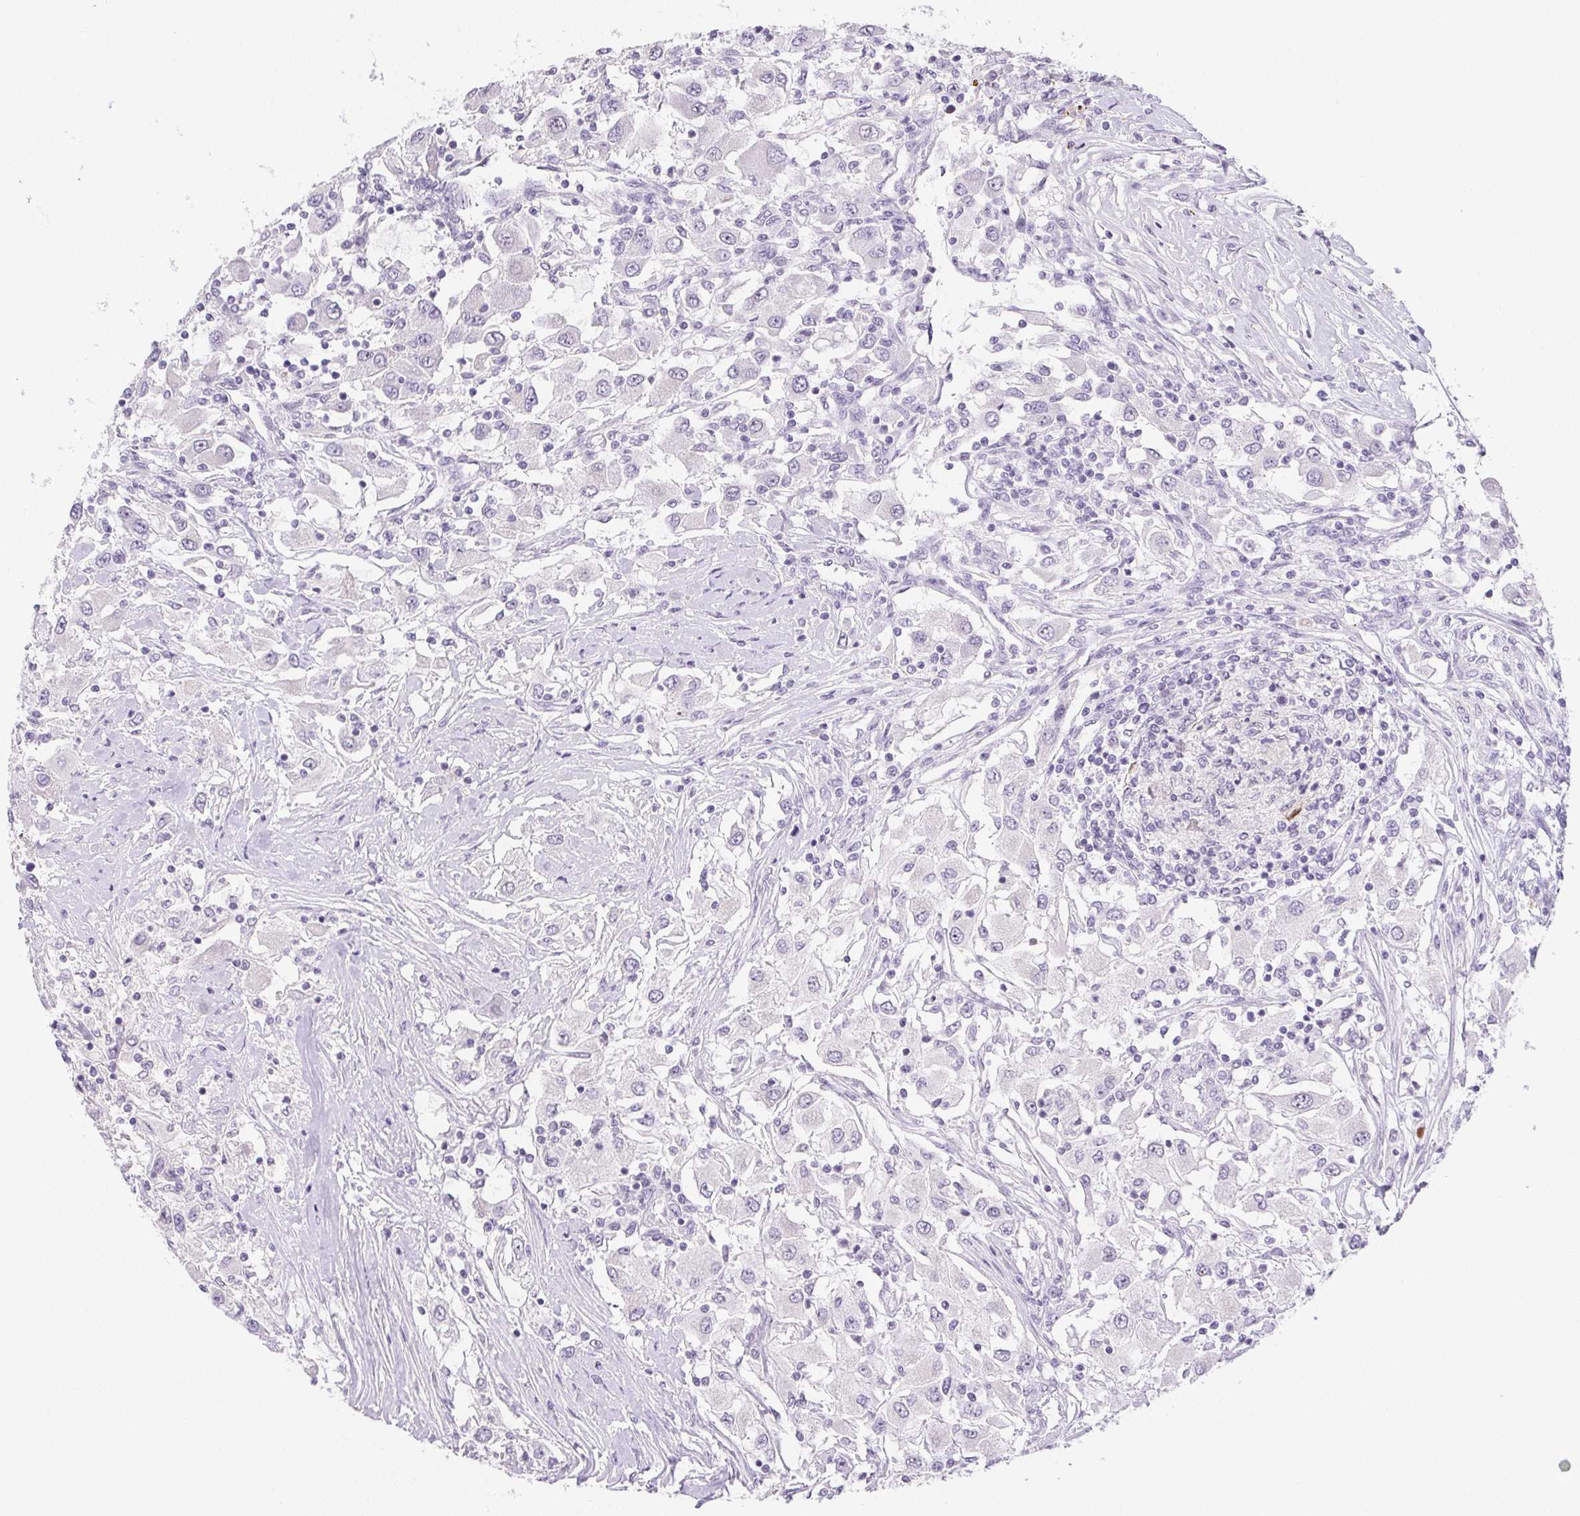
{"staining": {"intensity": "negative", "quantity": "none", "location": "none"}, "tissue": "renal cancer", "cell_type": "Tumor cells", "image_type": "cancer", "snomed": [{"axis": "morphology", "description": "Adenocarcinoma, NOS"}, {"axis": "topography", "description": "Kidney"}], "caption": "IHC image of neoplastic tissue: renal cancer (adenocarcinoma) stained with DAB demonstrates no significant protein expression in tumor cells.", "gene": "ST8SIA3", "patient": {"sex": "female", "age": 67}}